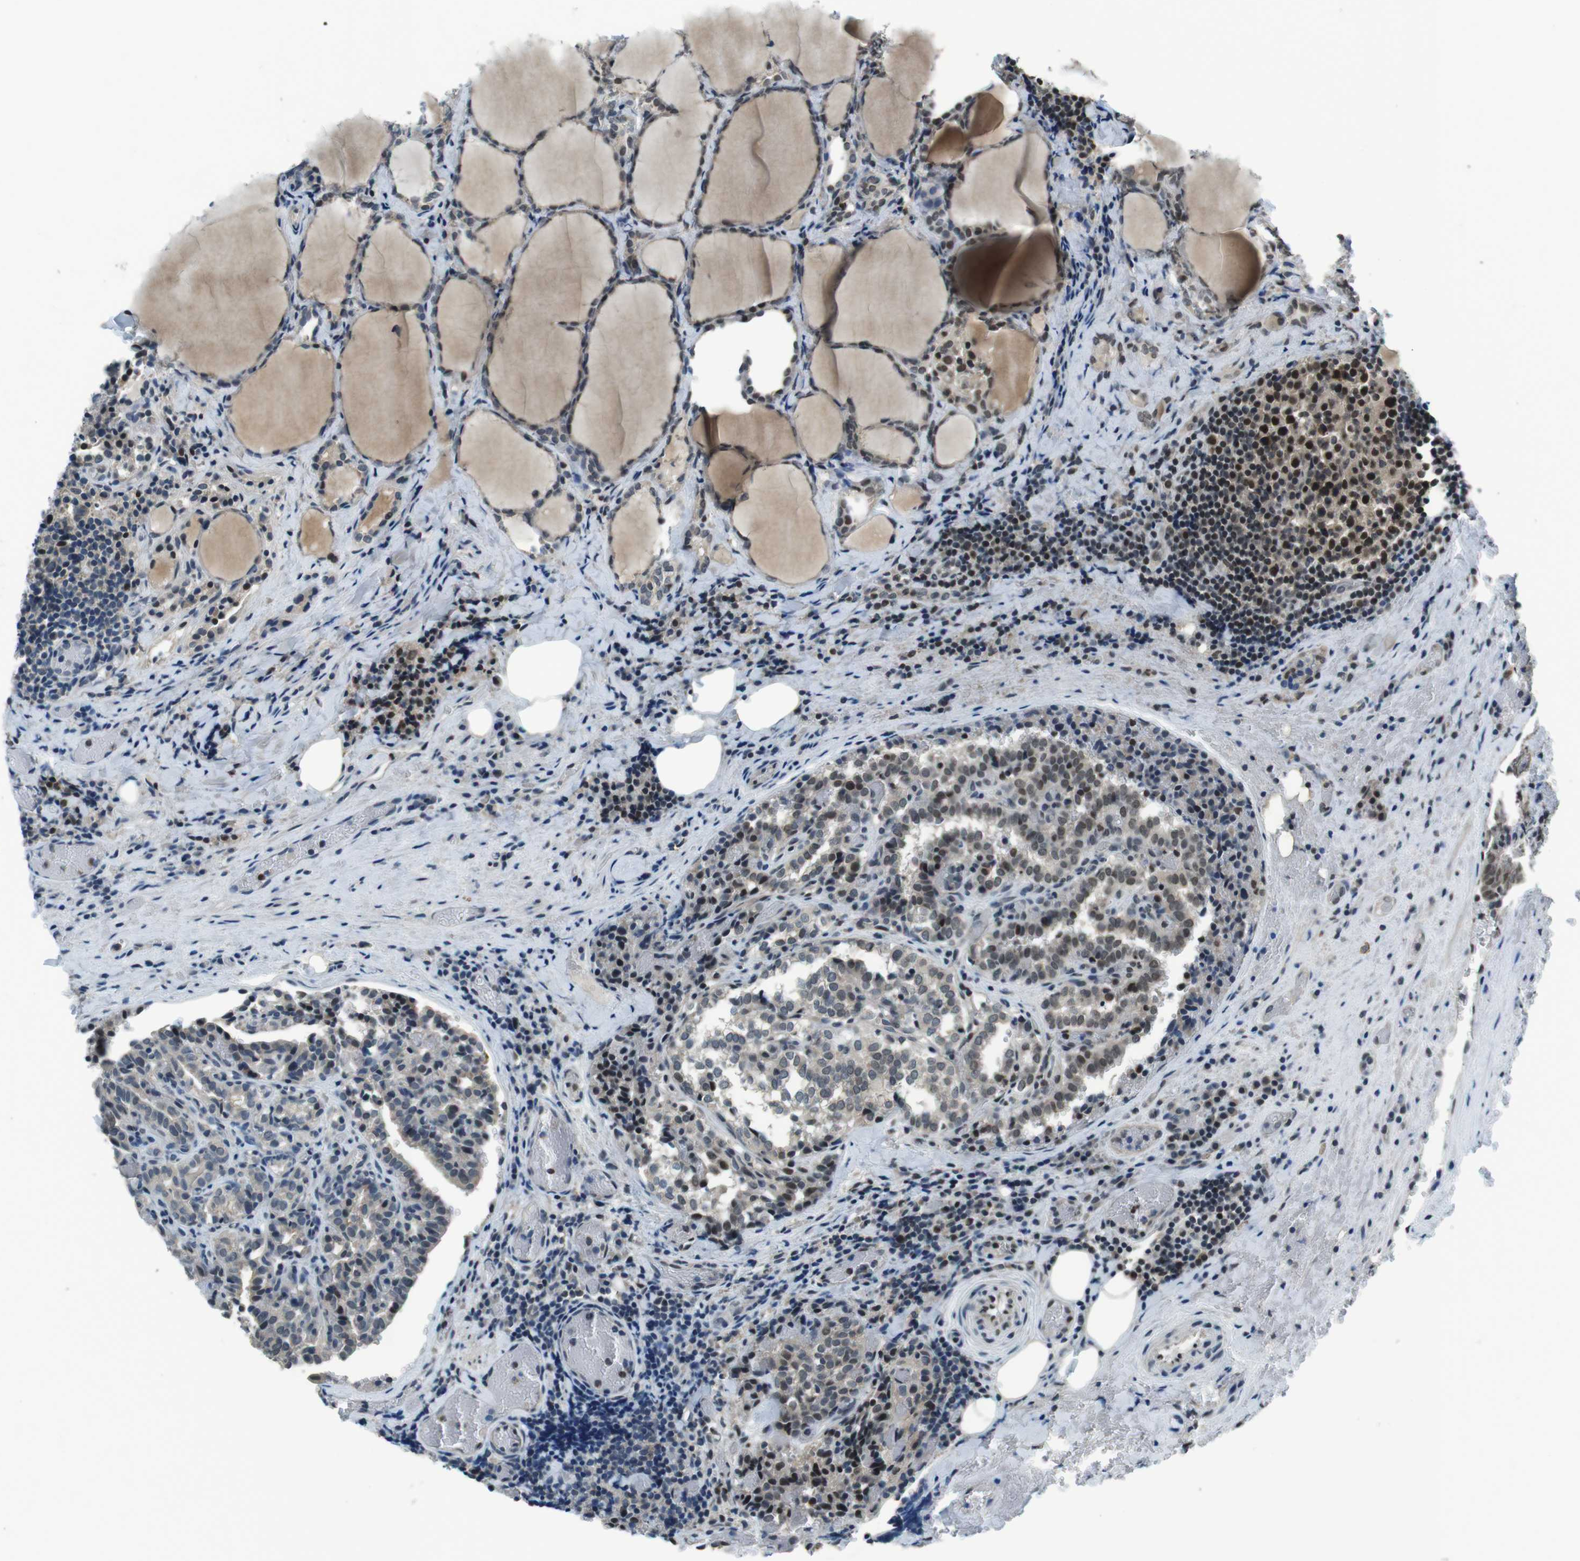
{"staining": {"intensity": "moderate", "quantity": "25%-75%", "location": "cytoplasmic/membranous,nuclear"}, "tissue": "thyroid cancer", "cell_type": "Tumor cells", "image_type": "cancer", "snomed": [{"axis": "morphology", "description": "Normal tissue, NOS"}, {"axis": "morphology", "description": "Papillary adenocarcinoma, NOS"}, {"axis": "topography", "description": "Thyroid gland"}], "caption": "An image of human thyroid cancer (papillary adenocarcinoma) stained for a protein shows moderate cytoplasmic/membranous and nuclear brown staining in tumor cells.", "gene": "NEK4", "patient": {"sex": "female", "age": 30}}